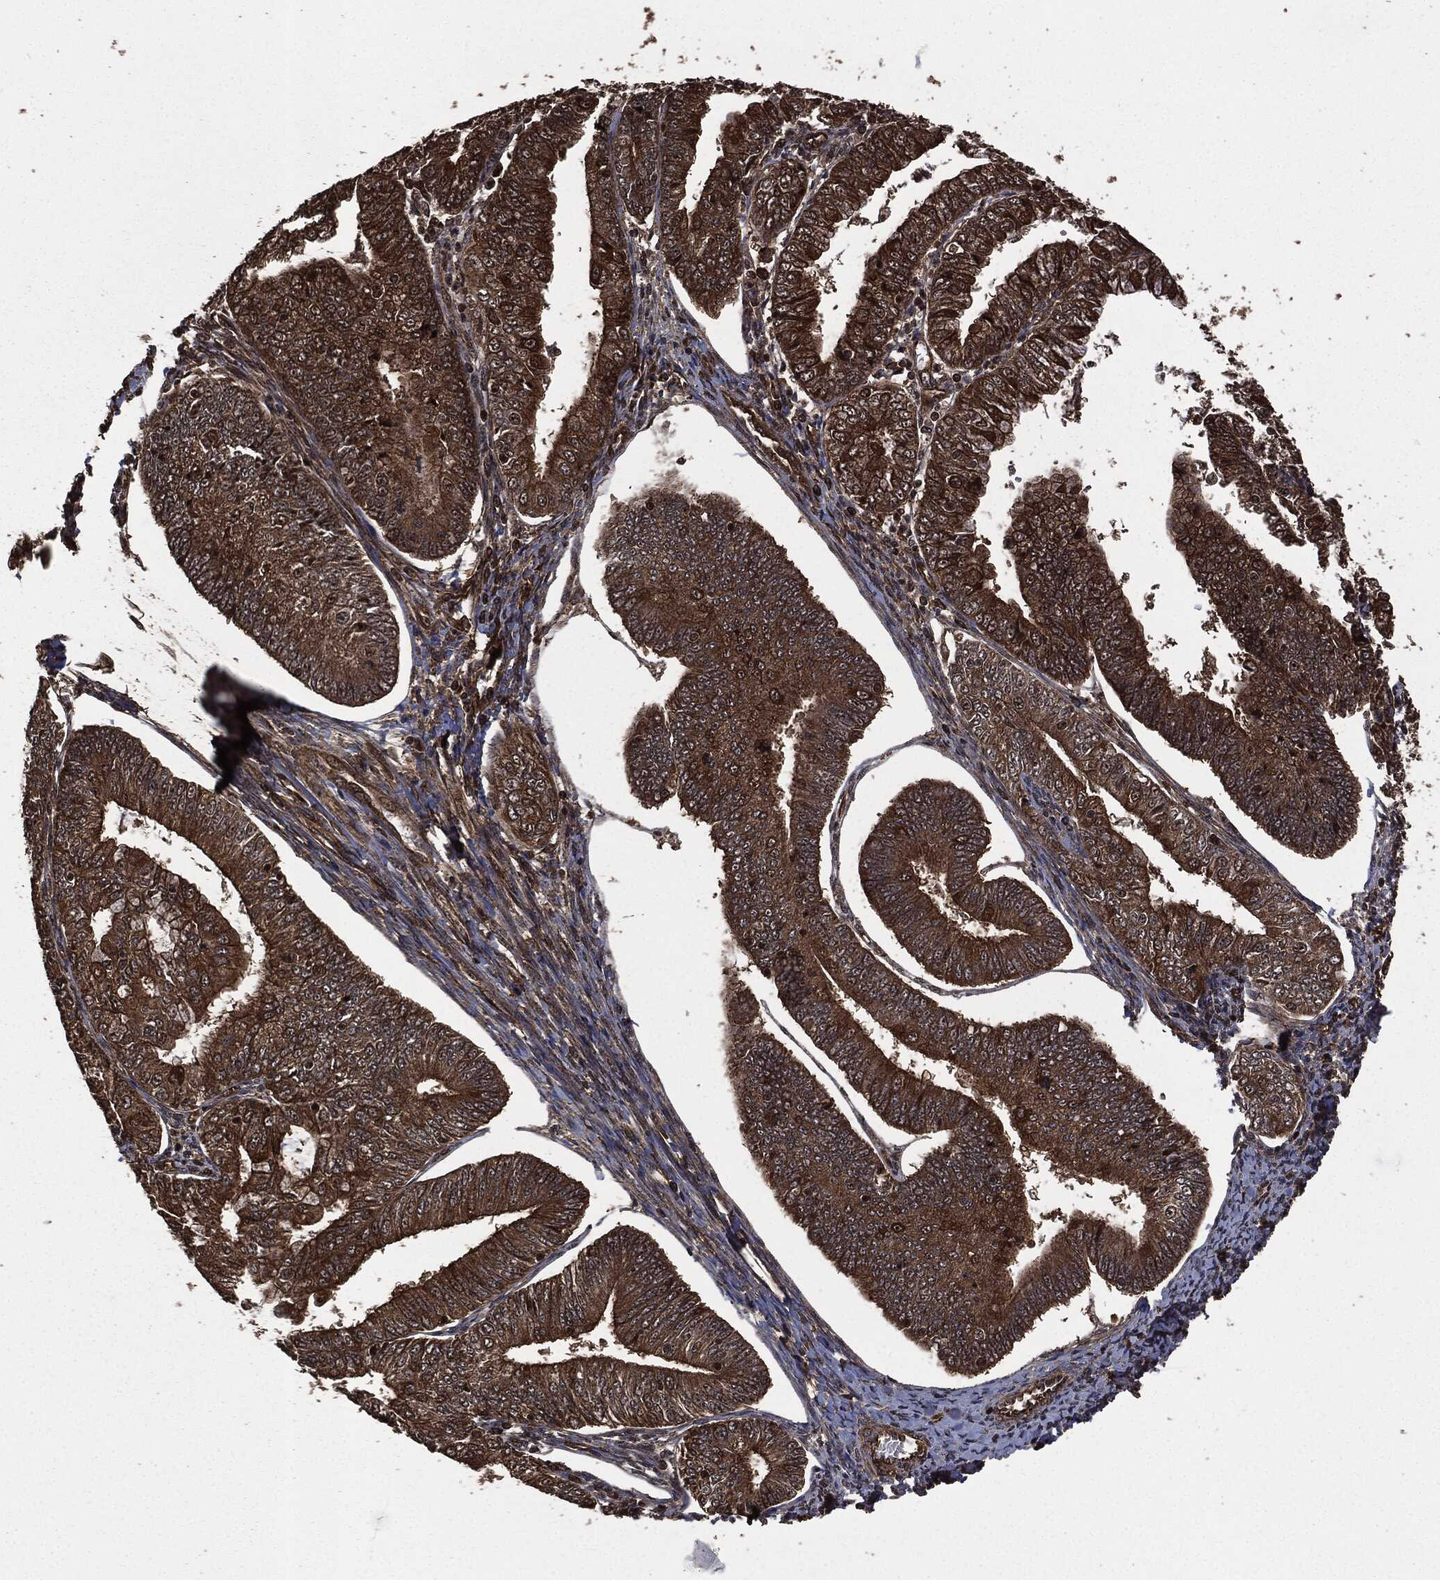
{"staining": {"intensity": "strong", "quantity": ">75%", "location": "cytoplasmic/membranous"}, "tissue": "endometrial cancer", "cell_type": "Tumor cells", "image_type": "cancer", "snomed": [{"axis": "morphology", "description": "Adenocarcinoma, NOS"}, {"axis": "topography", "description": "Endometrium"}], "caption": "Immunohistochemical staining of endometrial adenocarcinoma demonstrates high levels of strong cytoplasmic/membranous protein staining in approximately >75% of tumor cells.", "gene": "HRAS", "patient": {"sex": "female", "age": 56}}